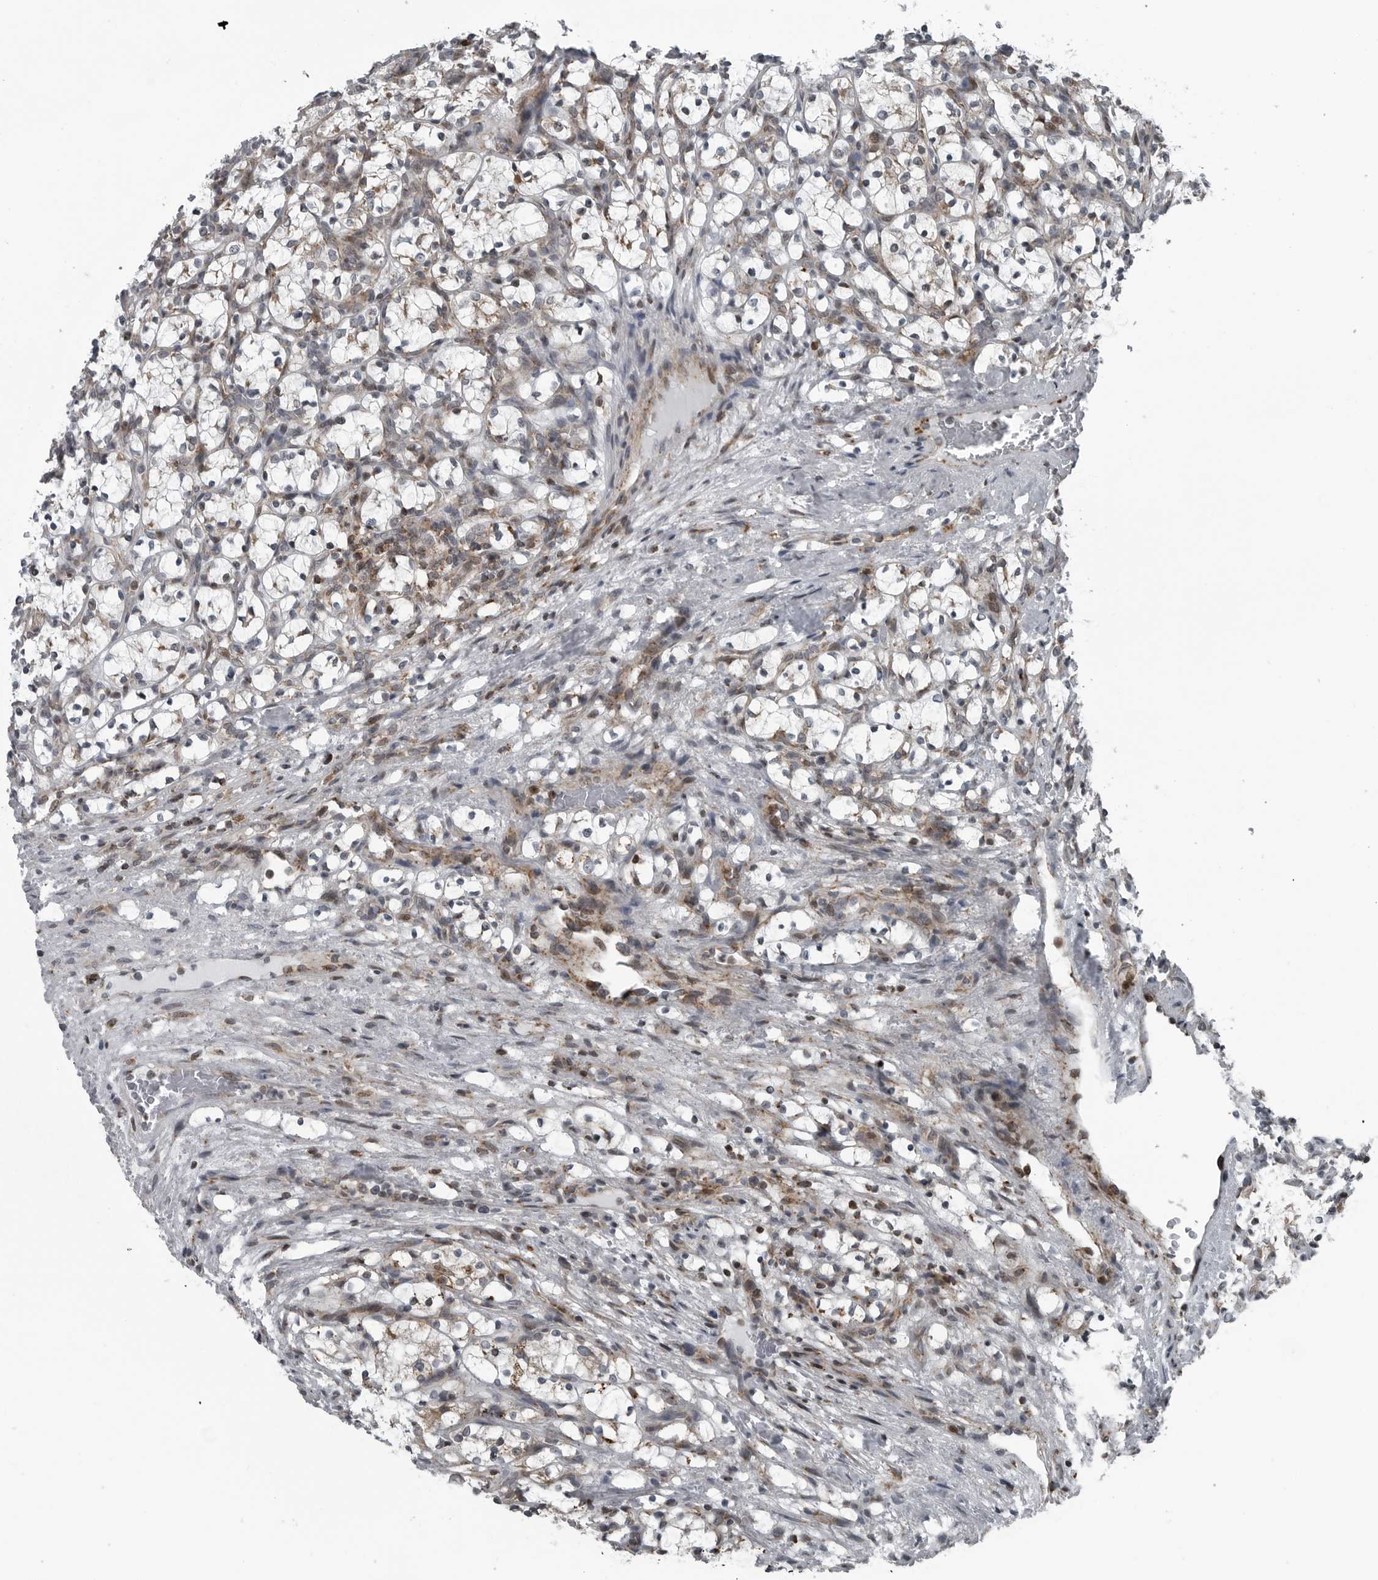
{"staining": {"intensity": "negative", "quantity": "none", "location": "none"}, "tissue": "renal cancer", "cell_type": "Tumor cells", "image_type": "cancer", "snomed": [{"axis": "morphology", "description": "Adenocarcinoma, NOS"}, {"axis": "topography", "description": "Kidney"}], "caption": "Renal cancer (adenocarcinoma) stained for a protein using IHC shows no positivity tumor cells.", "gene": "GAK", "patient": {"sex": "female", "age": 69}}